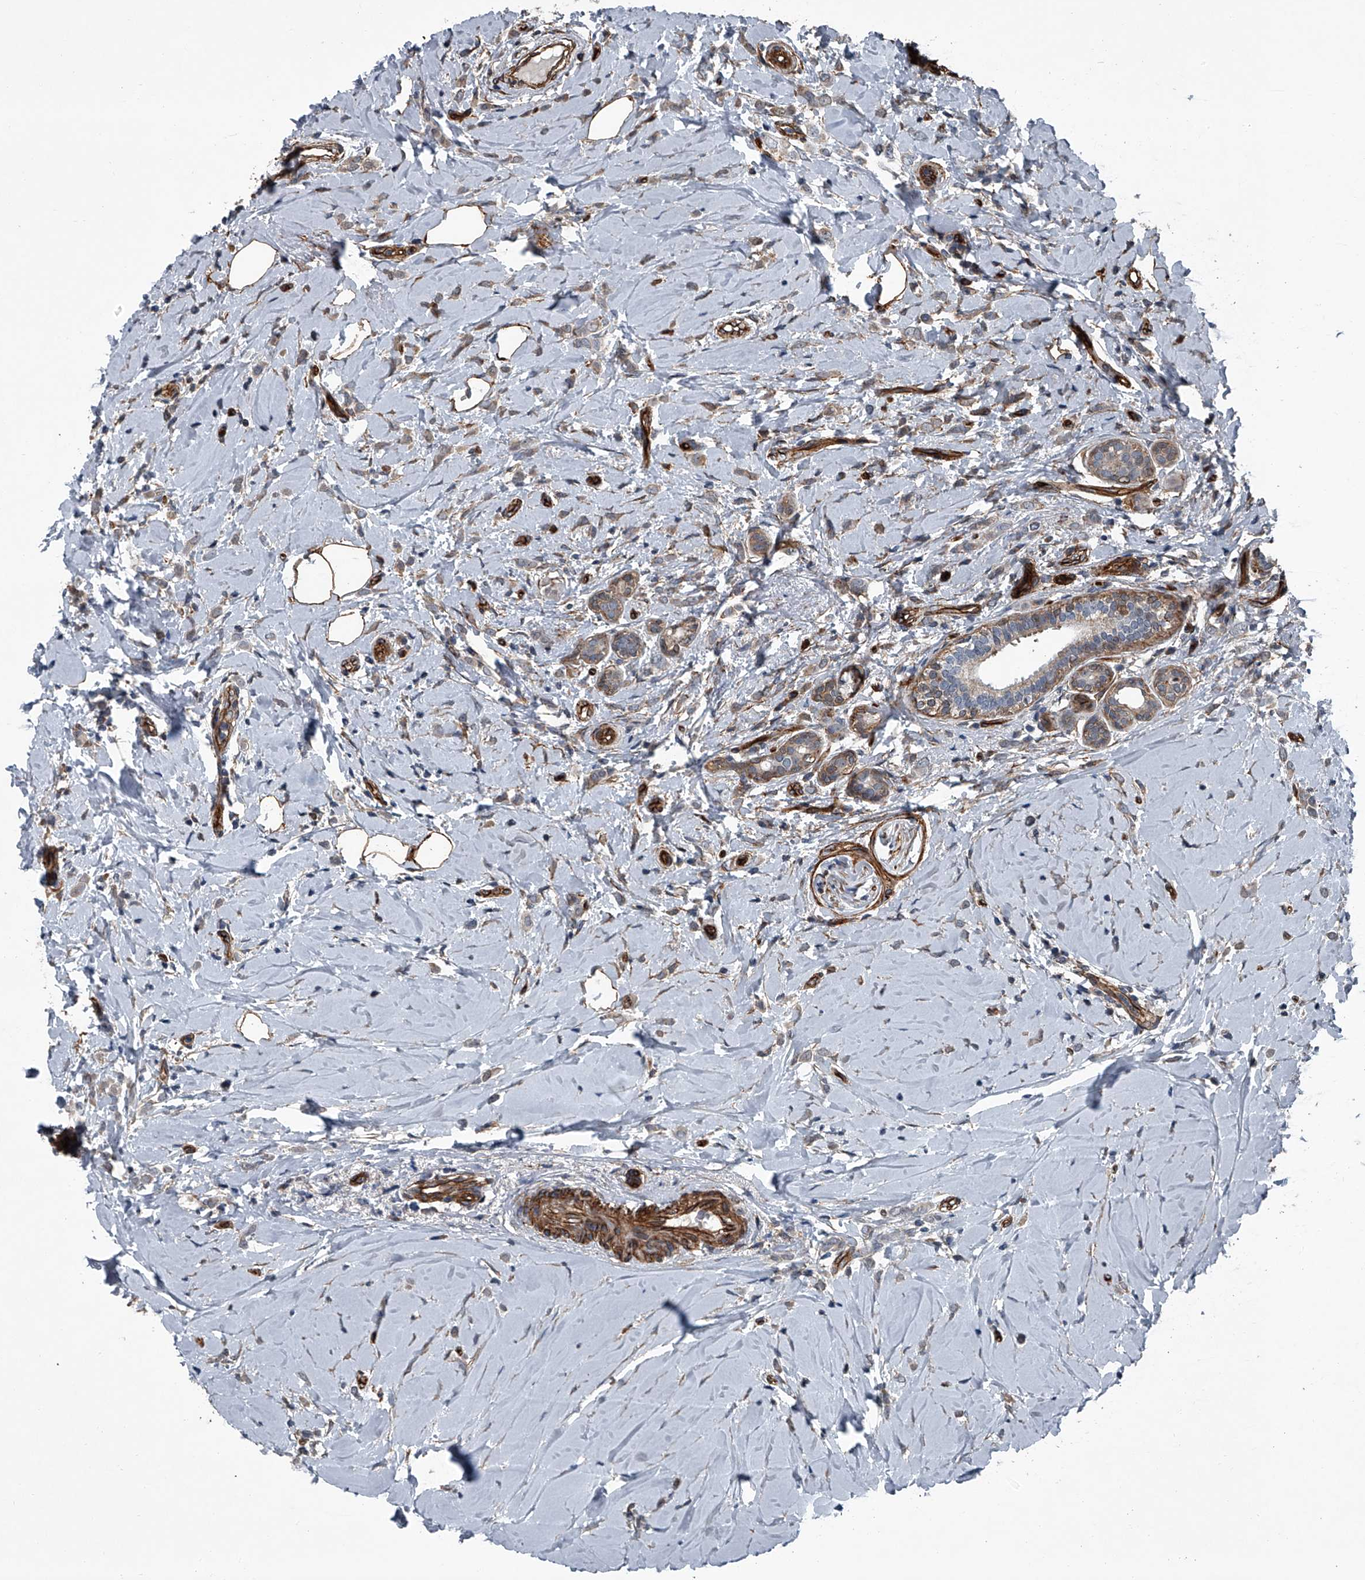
{"staining": {"intensity": "weak", "quantity": "25%-75%", "location": "cytoplasmic/membranous"}, "tissue": "breast cancer", "cell_type": "Tumor cells", "image_type": "cancer", "snomed": [{"axis": "morphology", "description": "Lobular carcinoma"}, {"axis": "topography", "description": "Breast"}], "caption": "Immunohistochemistry (DAB (3,3'-diaminobenzidine)) staining of human breast cancer exhibits weak cytoplasmic/membranous protein staining in approximately 25%-75% of tumor cells. The protein of interest is stained brown, and the nuclei are stained in blue (DAB (3,3'-diaminobenzidine) IHC with brightfield microscopy, high magnification).", "gene": "LDLRAD2", "patient": {"sex": "female", "age": 47}}